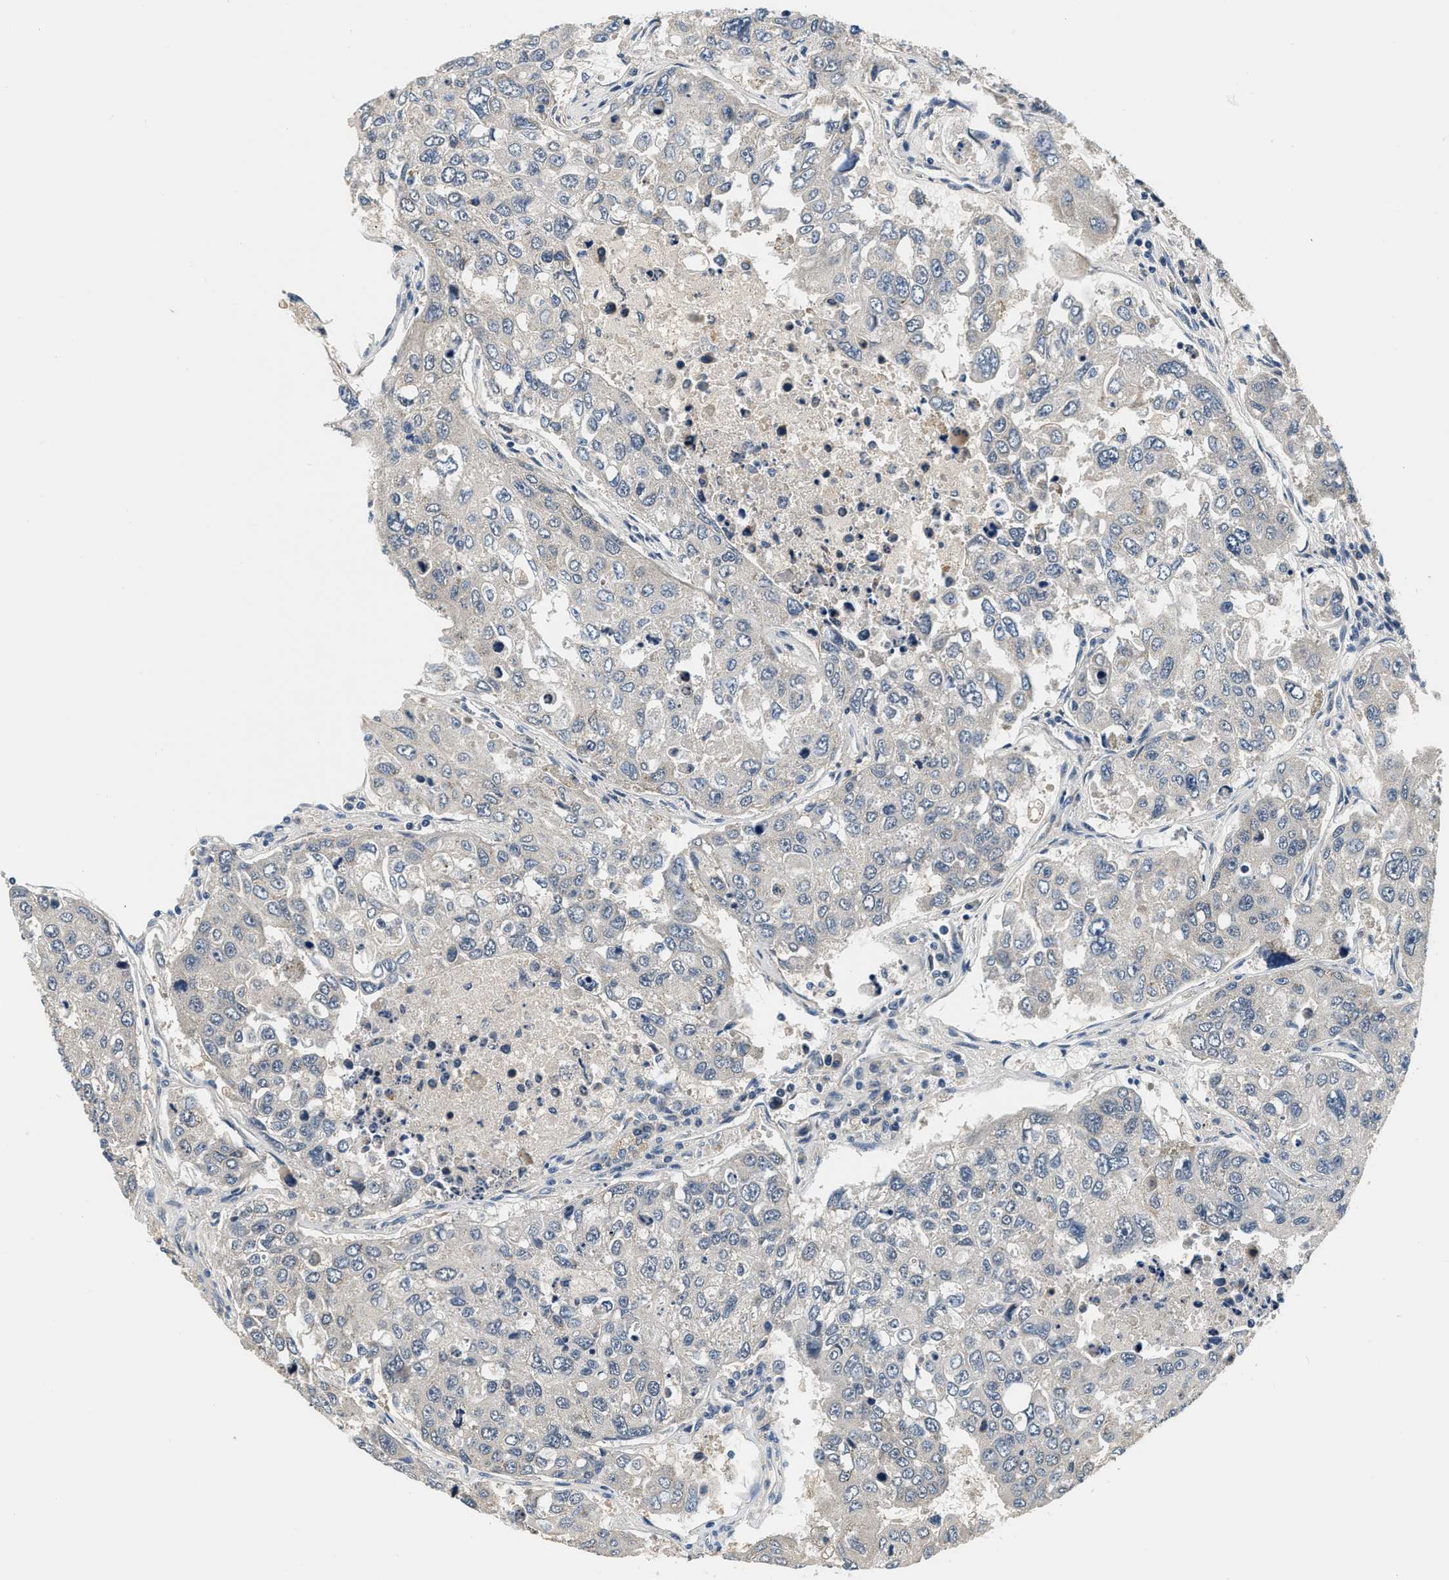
{"staining": {"intensity": "negative", "quantity": "none", "location": "none"}, "tissue": "urothelial cancer", "cell_type": "Tumor cells", "image_type": "cancer", "snomed": [{"axis": "morphology", "description": "Urothelial carcinoma, High grade"}, {"axis": "topography", "description": "Lymph node"}, {"axis": "topography", "description": "Urinary bladder"}], "caption": "Urothelial cancer was stained to show a protein in brown. There is no significant positivity in tumor cells.", "gene": "YAE1", "patient": {"sex": "male", "age": 51}}